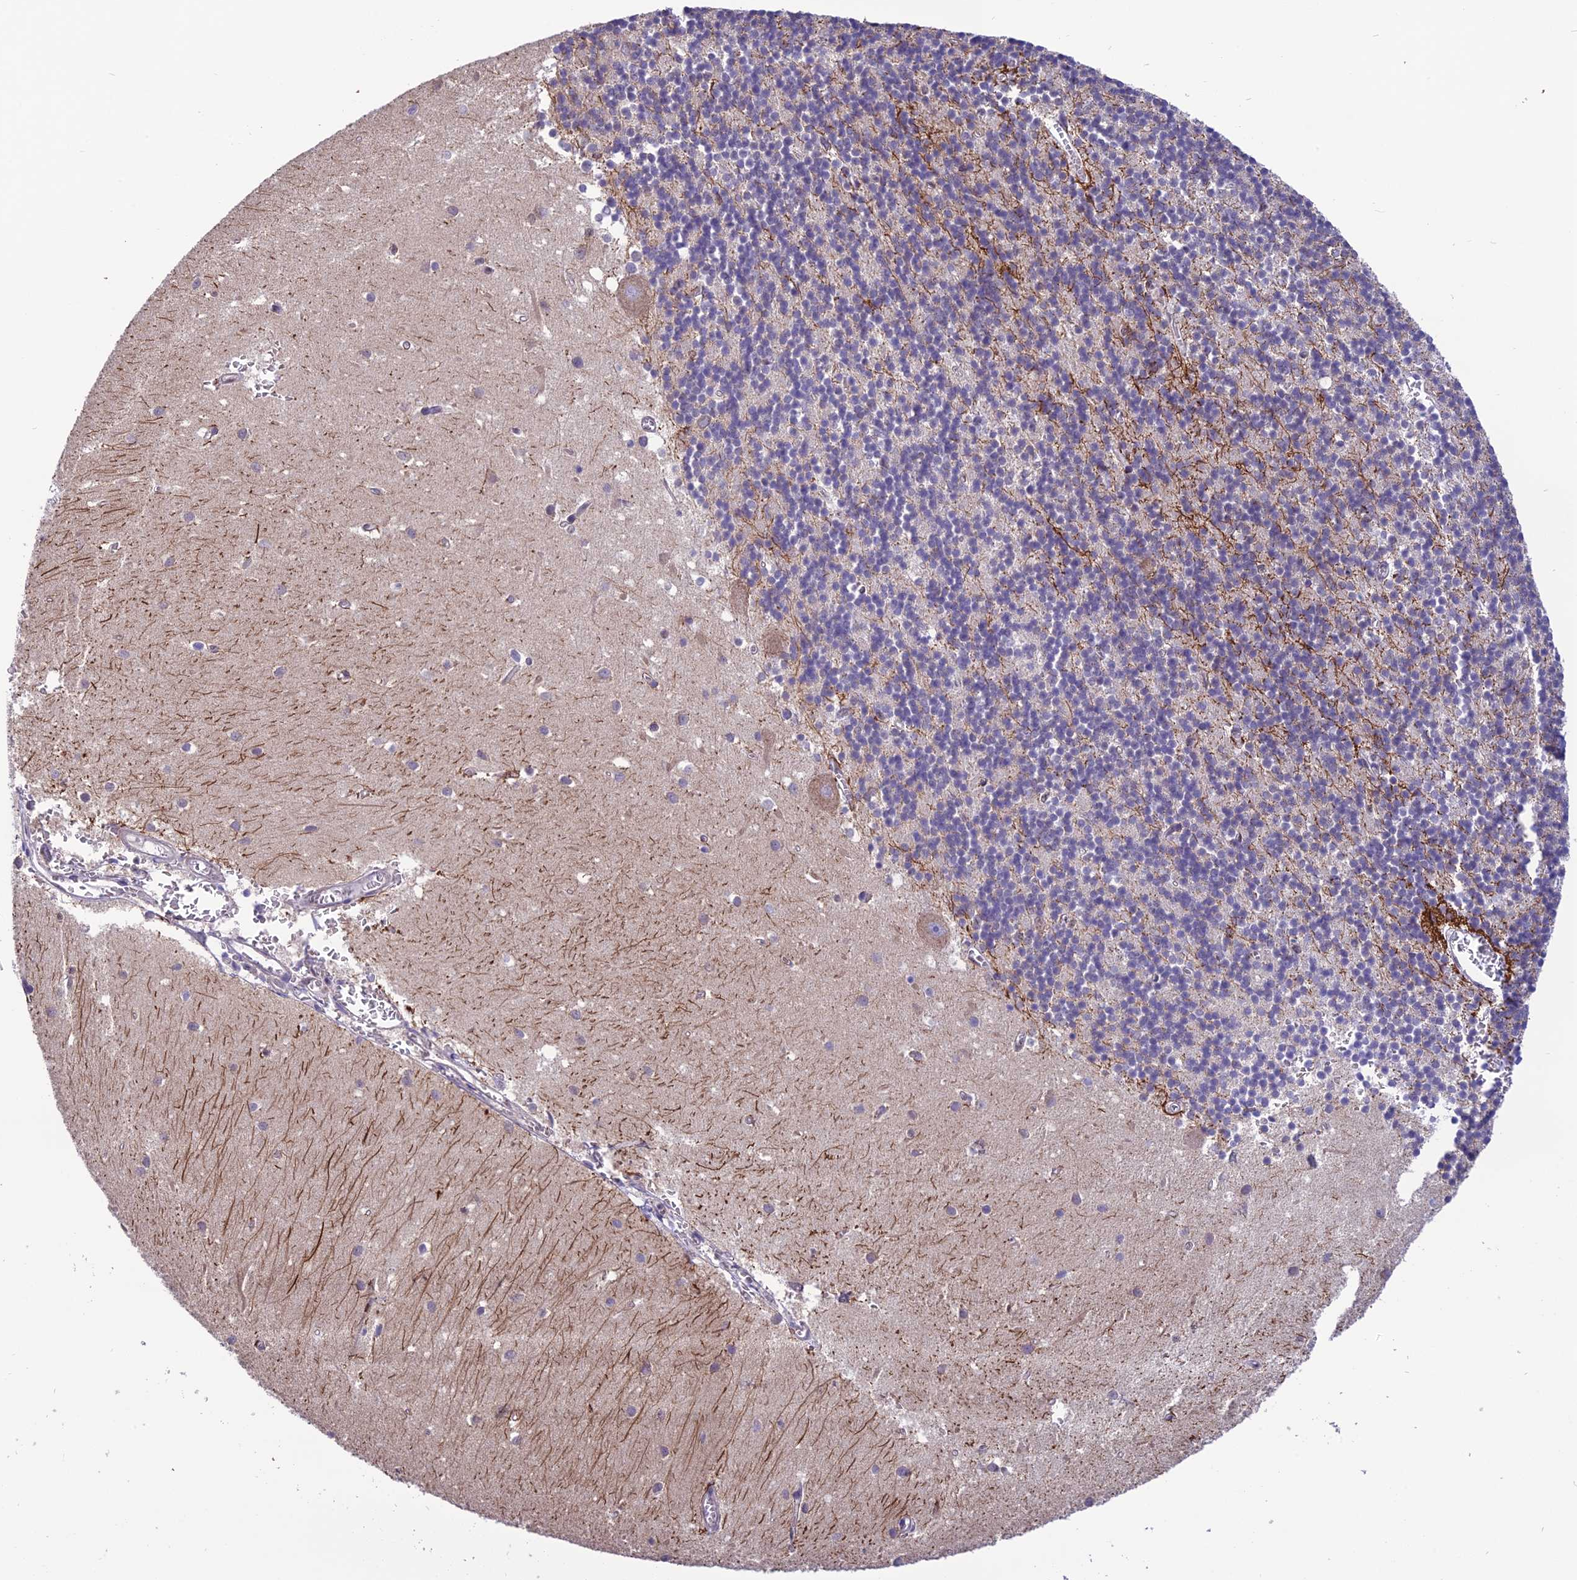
{"staining": {"intensity": "negative", "quantity": "none", "location": "none"}, "tissue": "cerebellum", "cell_type": "Cells in granular layer", "image_type": "normal", "snomed": [{"axis": "morphology", "description": "Normal tissue, NOS"}, {"axis": "topography", "description": "Cerebellum"}], "caption": "Immunohistochemistry of benign cerebellum demonstrates no staining in cells in granular layer. The staining is performed using DAB brown chromogen with nuclei counter-stained in using hematoxylin.", "gene": "MIS12", "patient": {"sex": "male", "age": 54}}